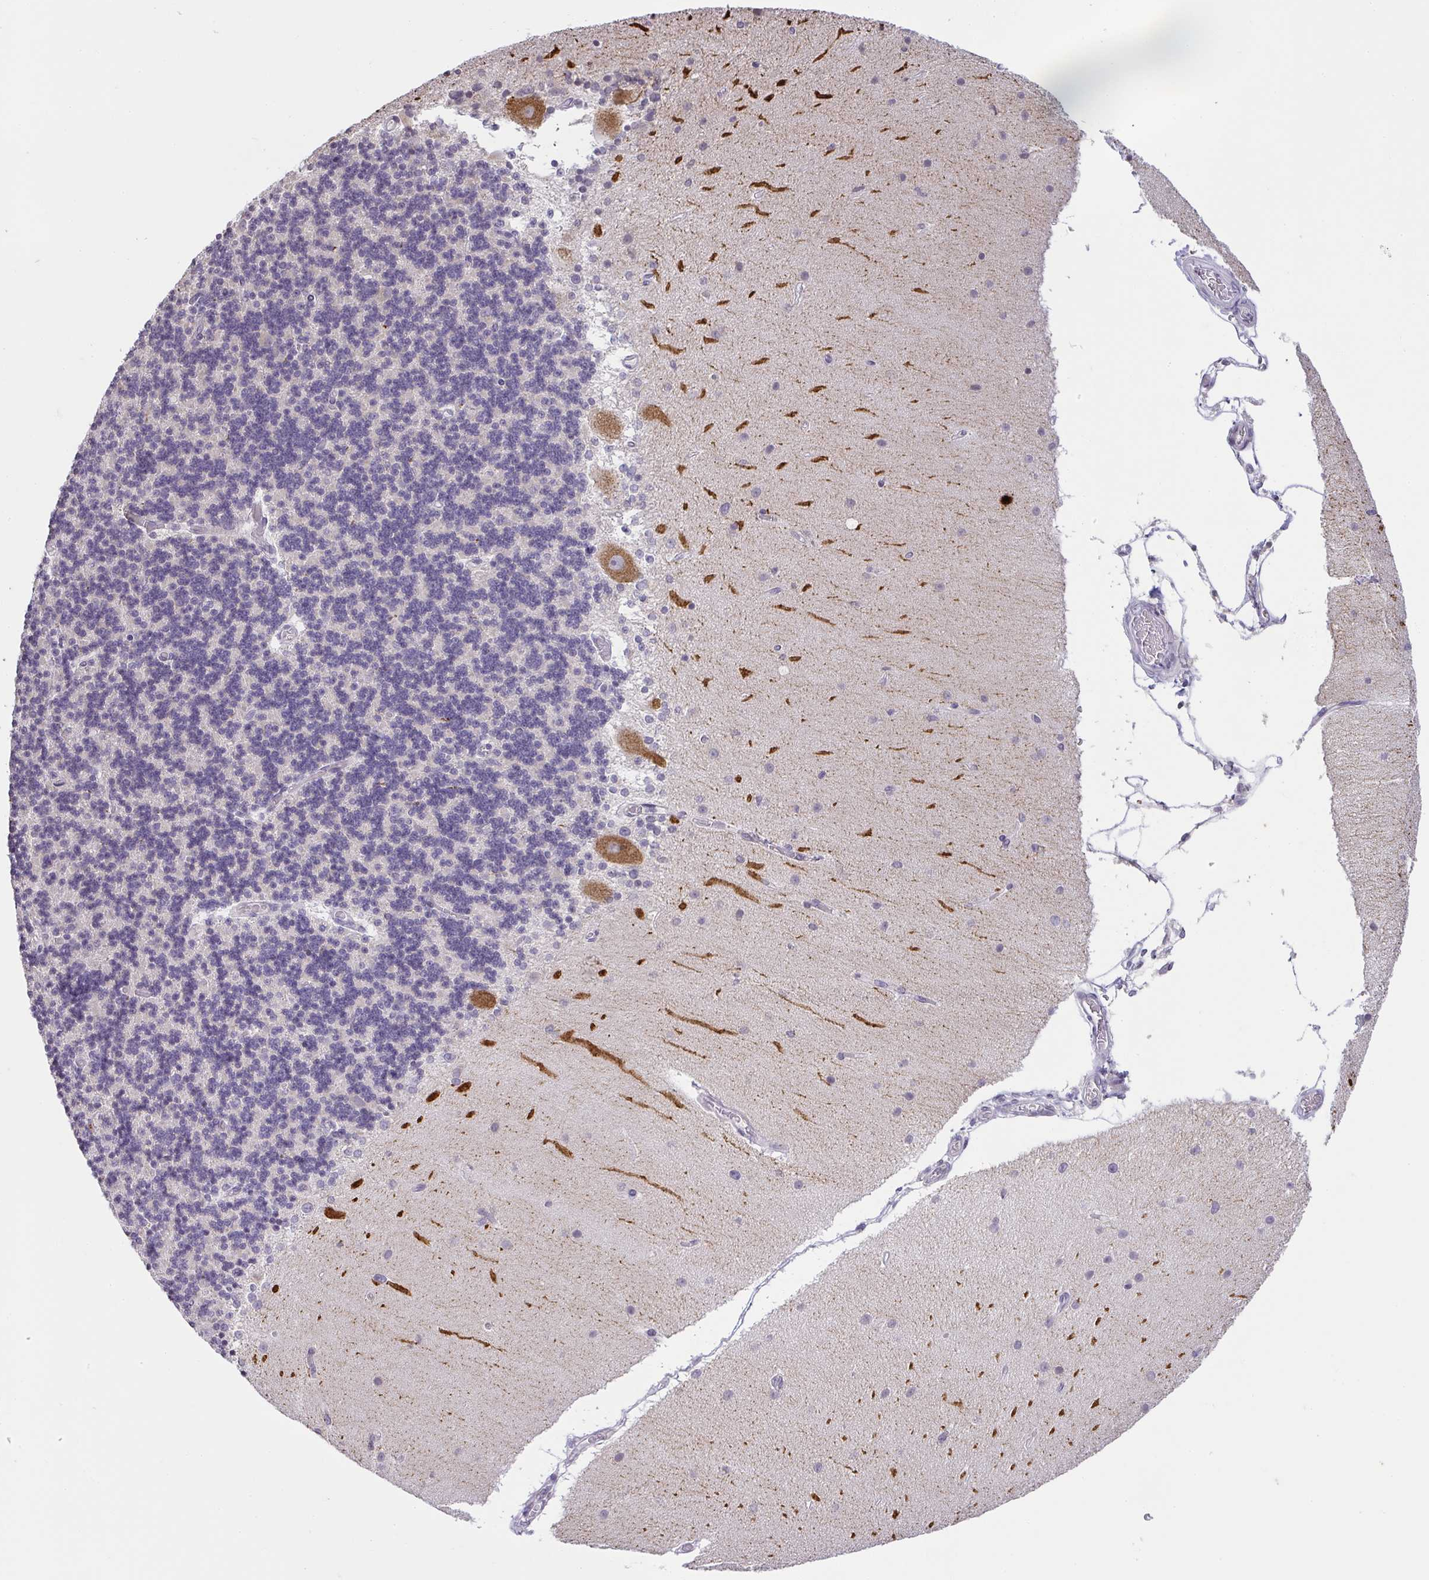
{"staining": {"intensity": "negative", "quantity": "none", "location": "none"}, "tissue": "cerebellum", "cell_type": "Cells in granular layer", "image_type": "normal", "snomed": [{"axis": "morphology", "description": "Normal tissue, NOS"}, {"axis": "topography", "description": "Cerebellum"}], "caption": "An immunohistochemistry (IHC) image of normal cerebellum is shown. There is no staining in cells in granular layer of cerebellum. (Immunohistochemistry (ihc), brightfield microscopy, high magnification).", "gene": "CACNA1S", "patient": {"sex": "female", "age": 54}}